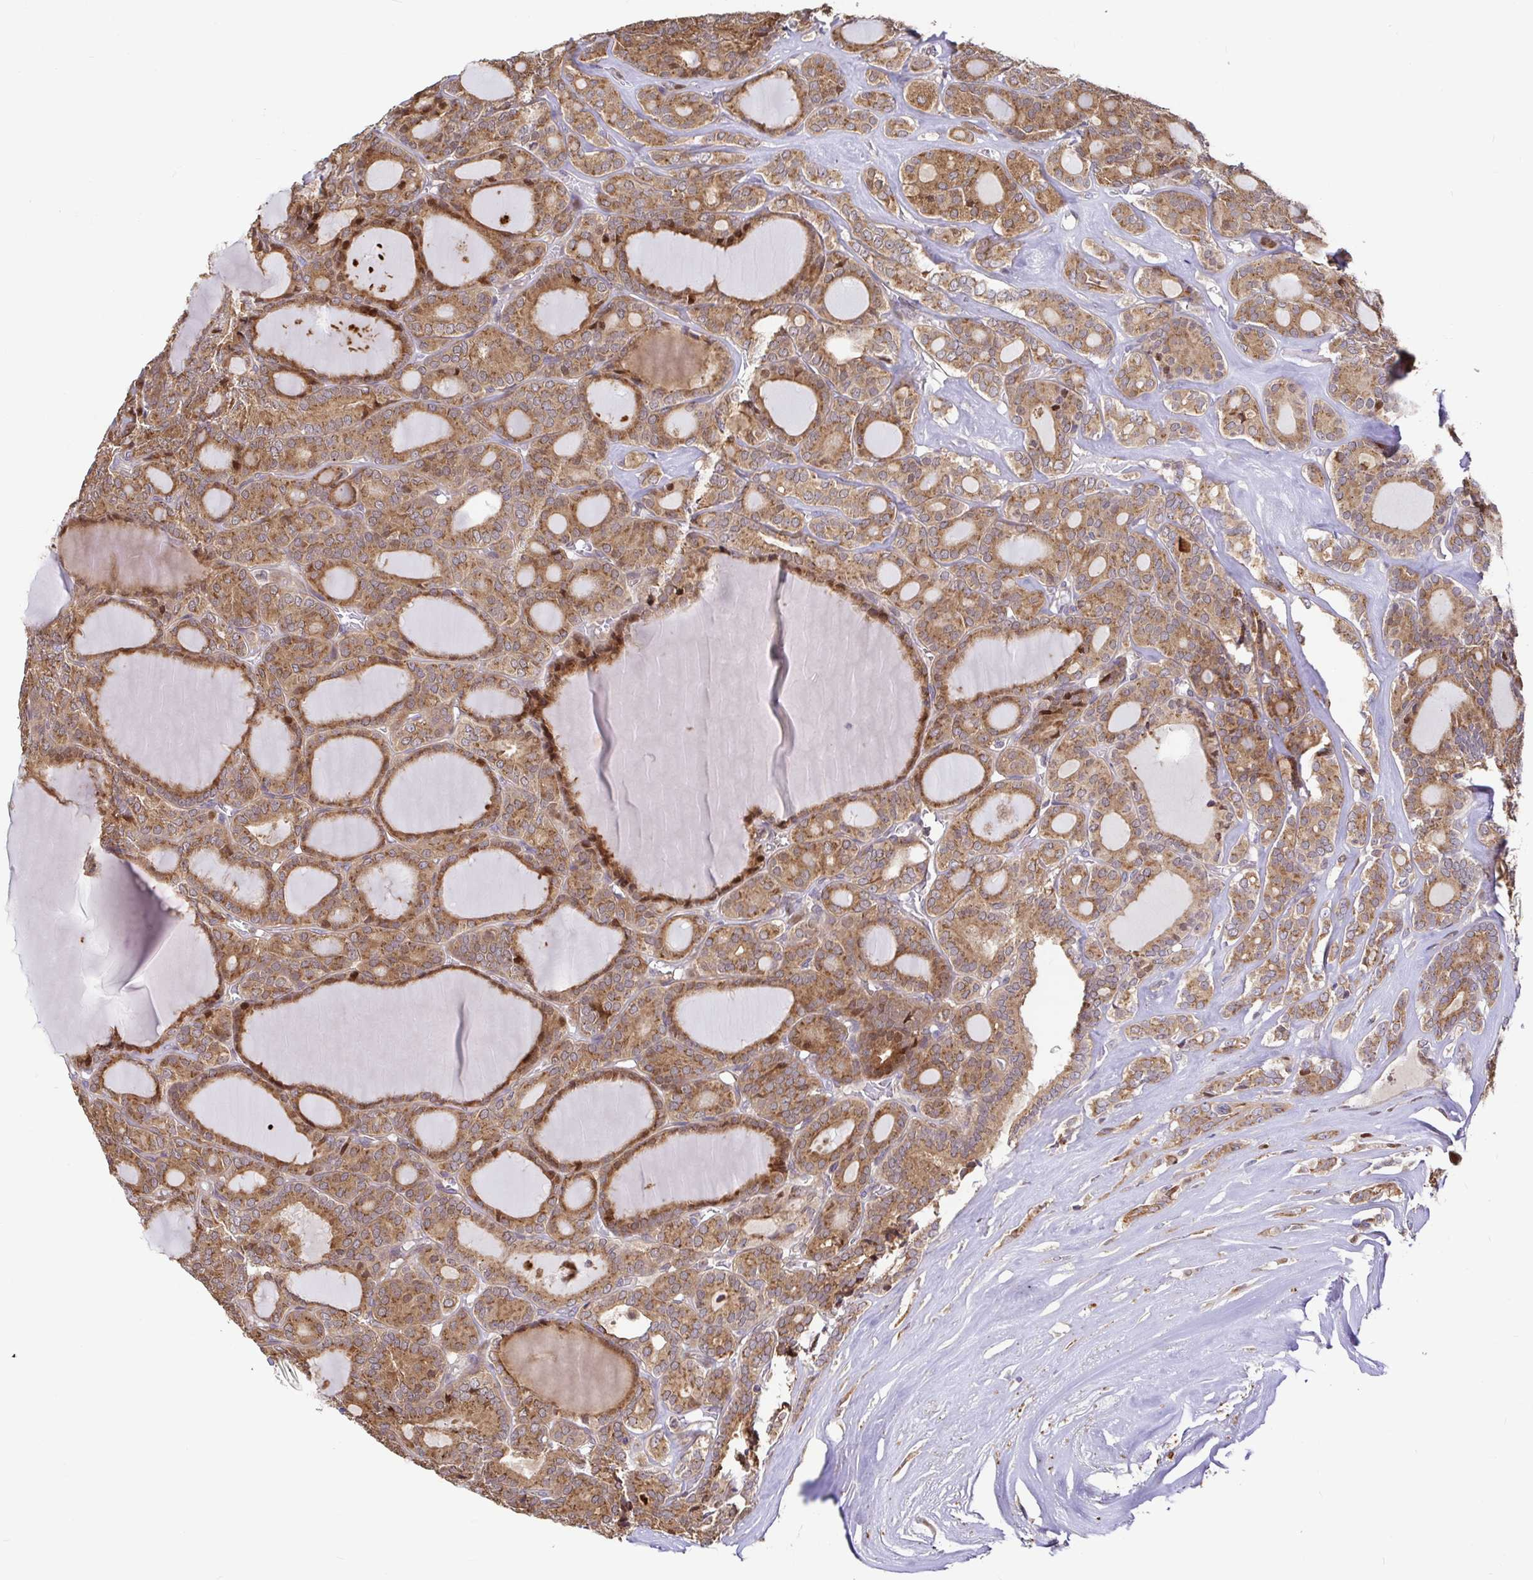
{"staining": {"intensity": "moderate", "quantity": ">75%", "location": "cytoplasmic/membranous"}, "tissue": "thyroid cancer", "cell_type": "Tumor cells", "image_type": "cancer", "snomed": [{"axis": "morphology", "description": "Follicular adenoma carcinoma, NOS"}, {"axis": "topography", "description": "Thyroid gland"}], "caption": "This micrograph exhibits follicular adenoma carcinoma (thyroid) stained with IHC to label a protein in brown. The cytoplasmic/membranous of tumor cells show moderate positivity for the protein. Nuclei are counter-stained blue.", "gene": "ELP1", "patient": {"sex": "male", "age": 74}}